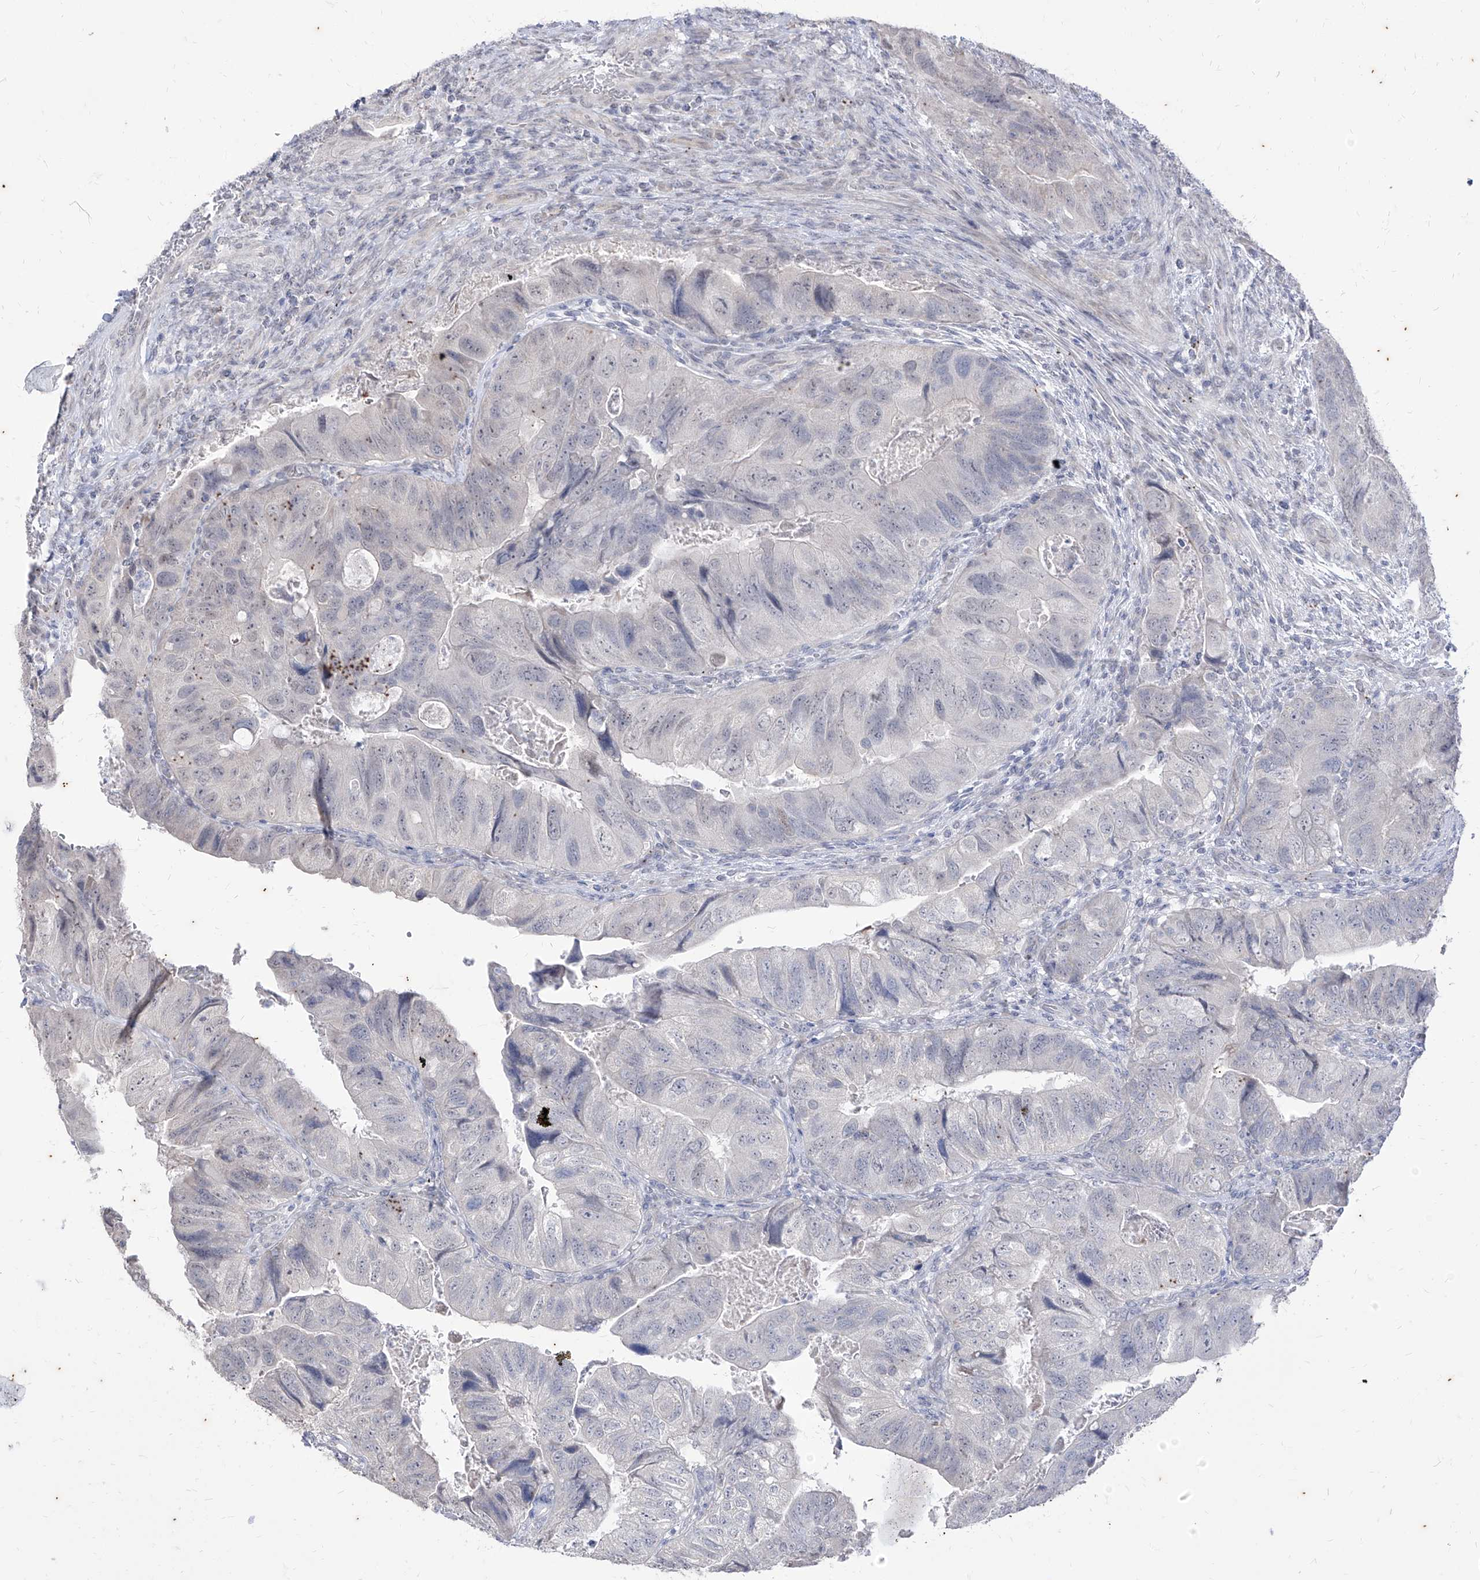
{"staining": {"intensity": "negative", "quantity": "none", "location": "none"}, "tissue": "colorectal cancer", "cell_type": "Tumor cells", "image_type": "cancer", "snomed": [{"axis": "morphology", "description": "Adenocarcinoma, NOS"}, {"axis": "topography", "description": "Rectum"}], "caption": "Tumor cells are negative for brown protein staining in colorectal cancer.", "gene": "PHF20L1", "patient": {"sex": "male", "age": 63}}